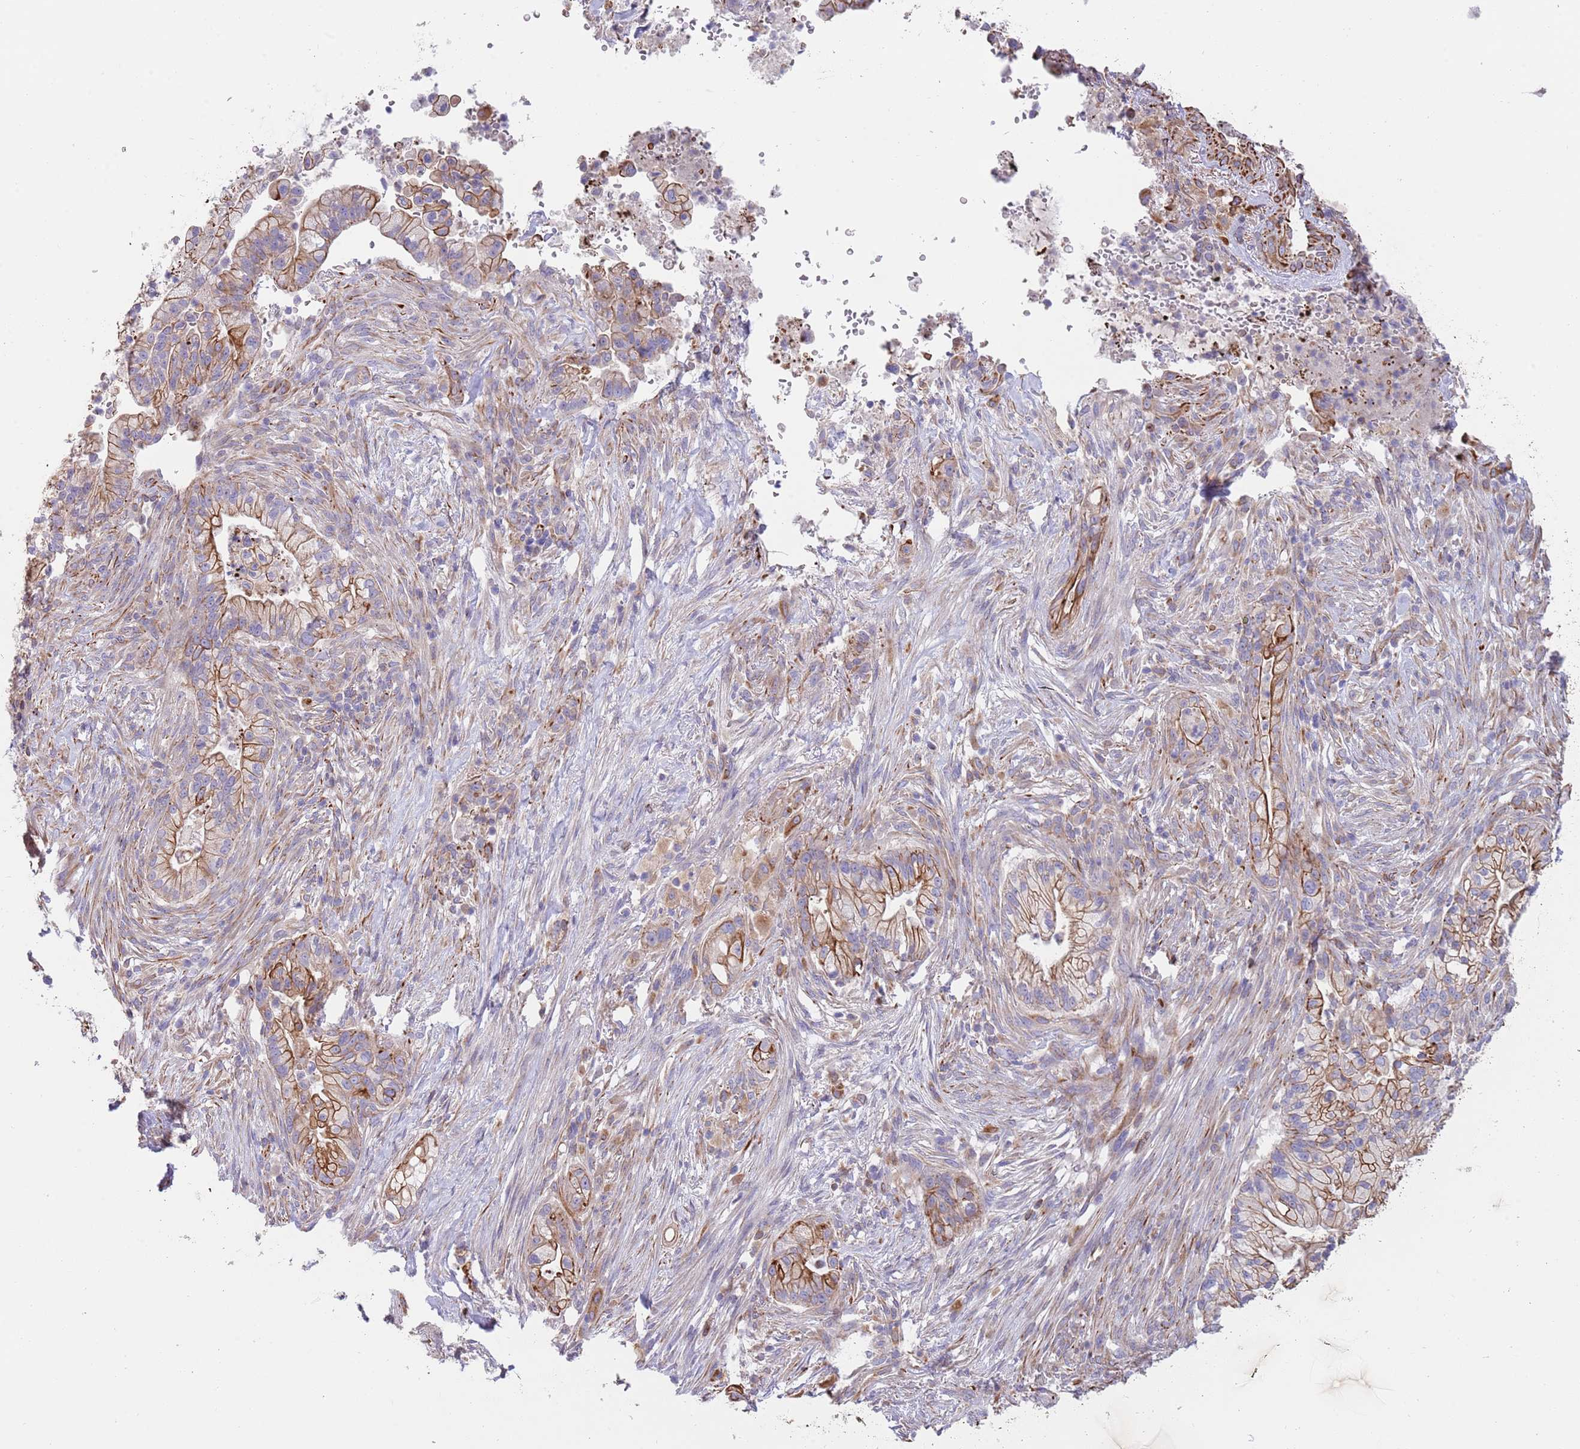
{"staining": {"intensity": "moderate", "quantity": "25%-75%", "location": "cytoplasmic/membranous"}, "tissue": "pancreatic cancer", "cell_type": "Tumor cells", "image_type": "cancer", "snomed": [{"axis": "morphology", "description": "Adenocarcinoma, NOS"}, {"axis": "topography", "description": "Pancreas"}], "caption": "The histopathology image exhibits immunohistochemical staining of pancreatic adenocarcinoma. There is moderate cytoplasmic/membranous staining is appreciated in about 25%-75% of tumor cells.", "gene": "MOGAT1", "patient": {"sex": "male", "age": 44}}